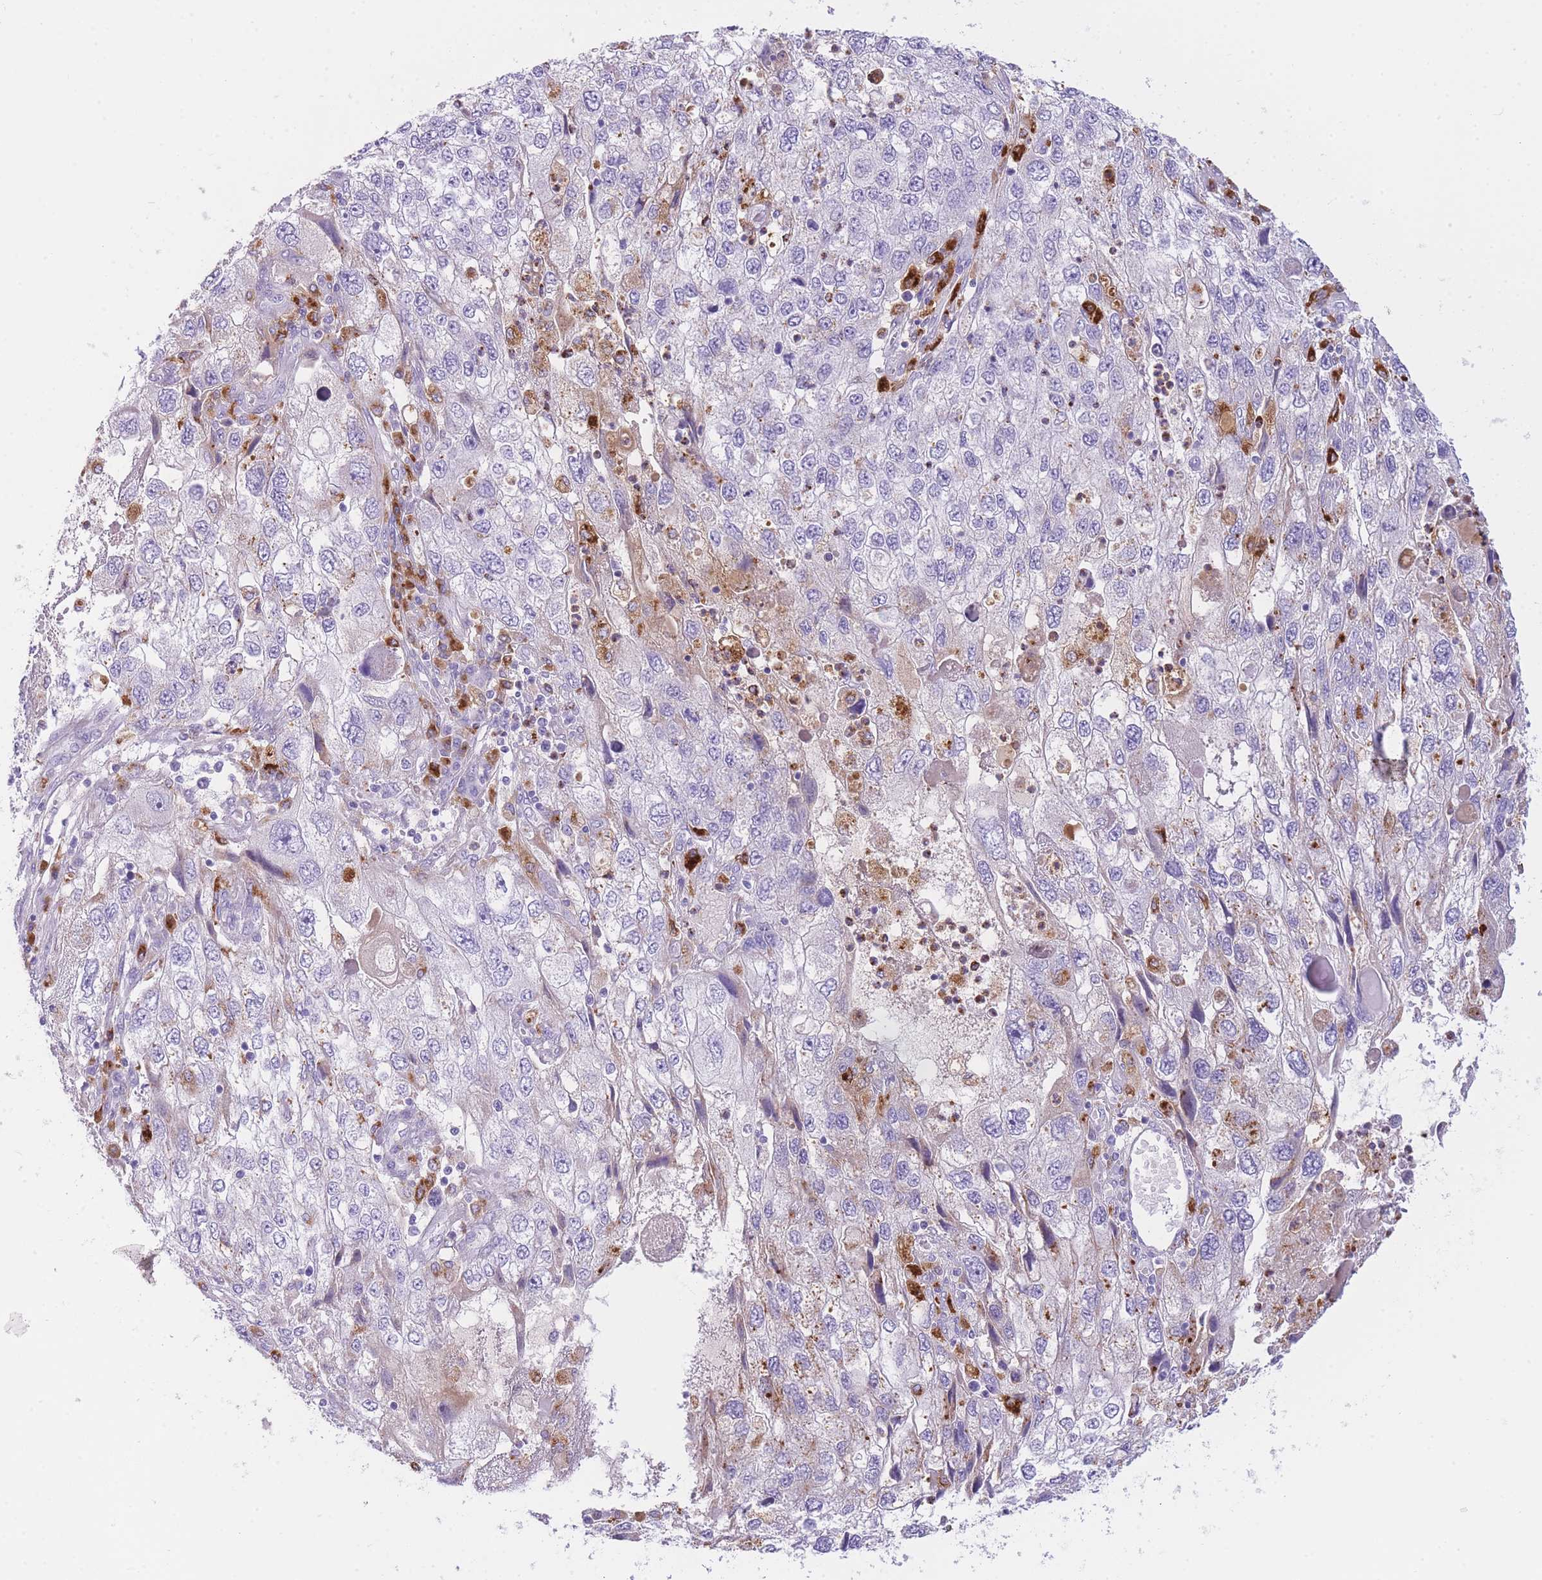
{"staining": {"intensity": "weak", "quantity": "<25%", "location": "cytoplasmic/membranous"}, "tissue": "endometrial cancer", "cell_type": "Tumor cells", "image_type": "cancer", "snomed": [{"axis": "morphology", "description": "Adenocarcinoma, NOS"}, {"axis": "topography", "description": "Endometrium"}], "caption": "Tumor cells are negative for brown protein staining in endometrial cancer. (Immunohistochemistry, brightfield microscopy, high magnification).", "gene": "PLBD1", "patient": {"sex": "female", "age": 49}}